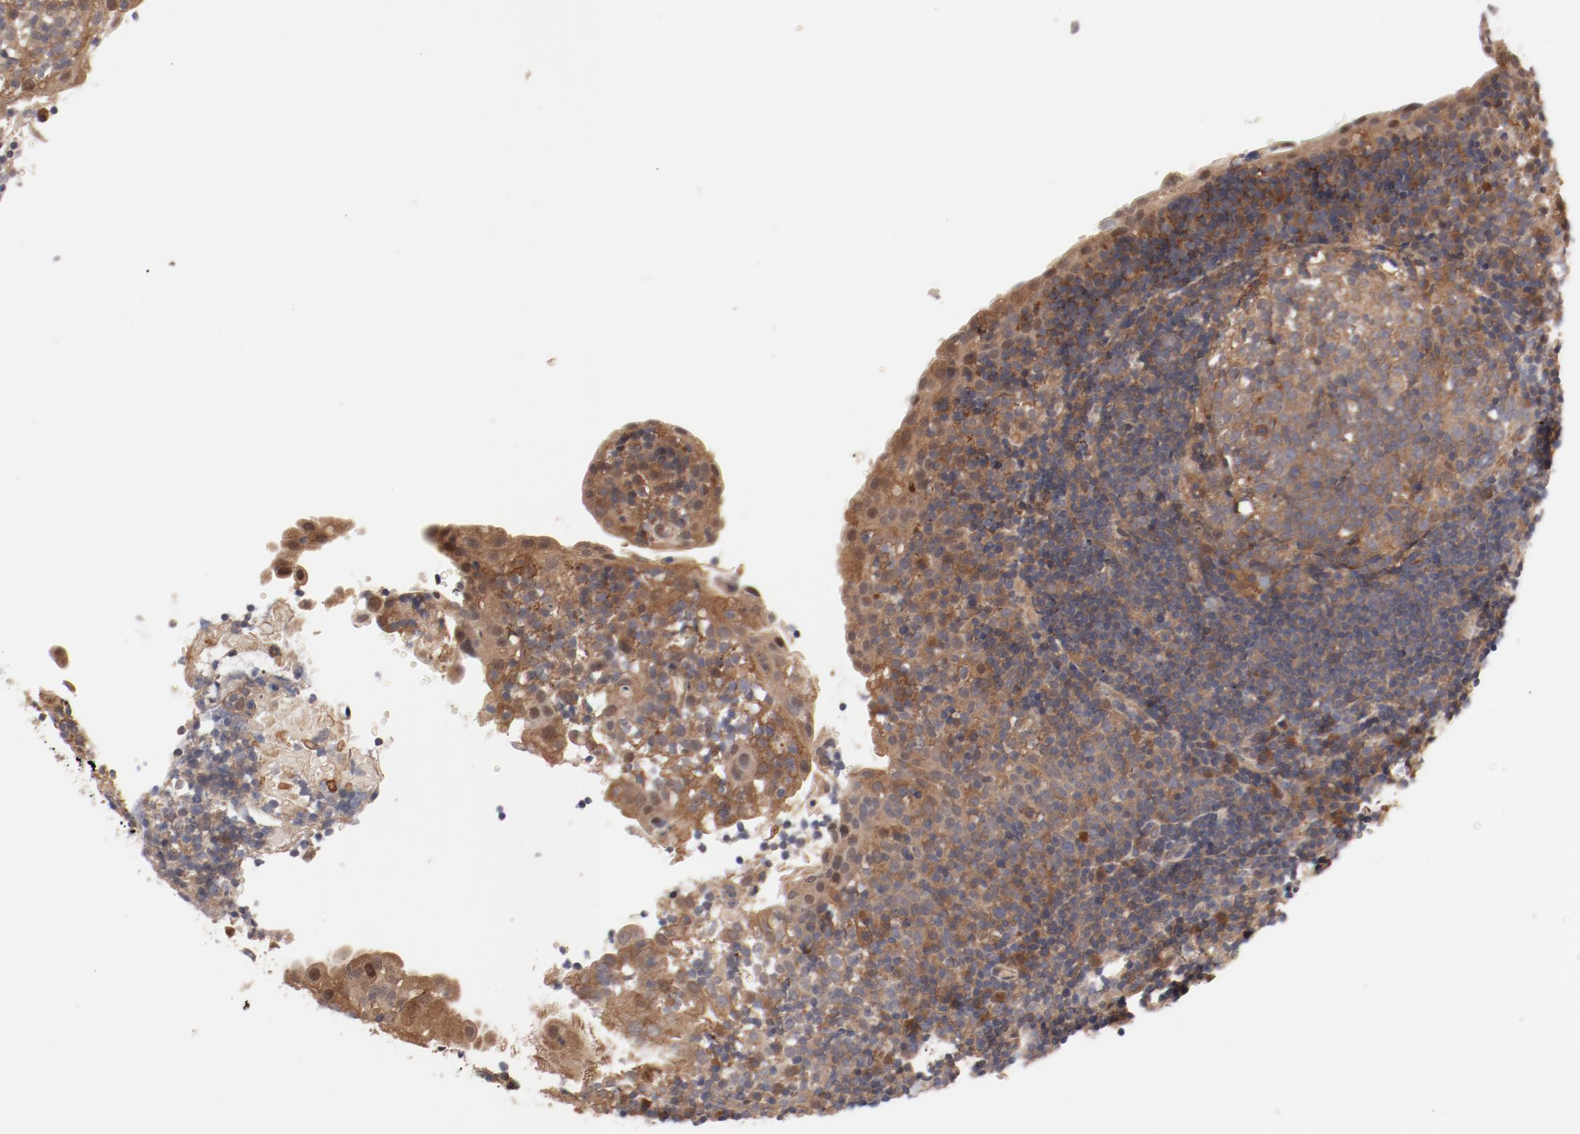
{"staining": {"intensity": "moderate", "quantity": "25%-75%", "location": "cytoplasmic/membranous"}, "tissue": "tonsil", "cell_type": "Germinal center cells", "image_type": "normal", "snomed": [{"axis": "morphology", "description": "Normal tissue, NOS"}, {"axis": "topography", "description": "Tonsil"}], "caption": "Protein analysis of unremarkable tonsil reveals moderate cytoplasmic/membranous expression in approximately 25%-75% of germinal center cells. (DAB (3,3'-diaminobenzidine) IHC with brightfield microscopy, high magnification).", "gene": "PITPNM2", "patient": {"sex": "female", "age": 40}}